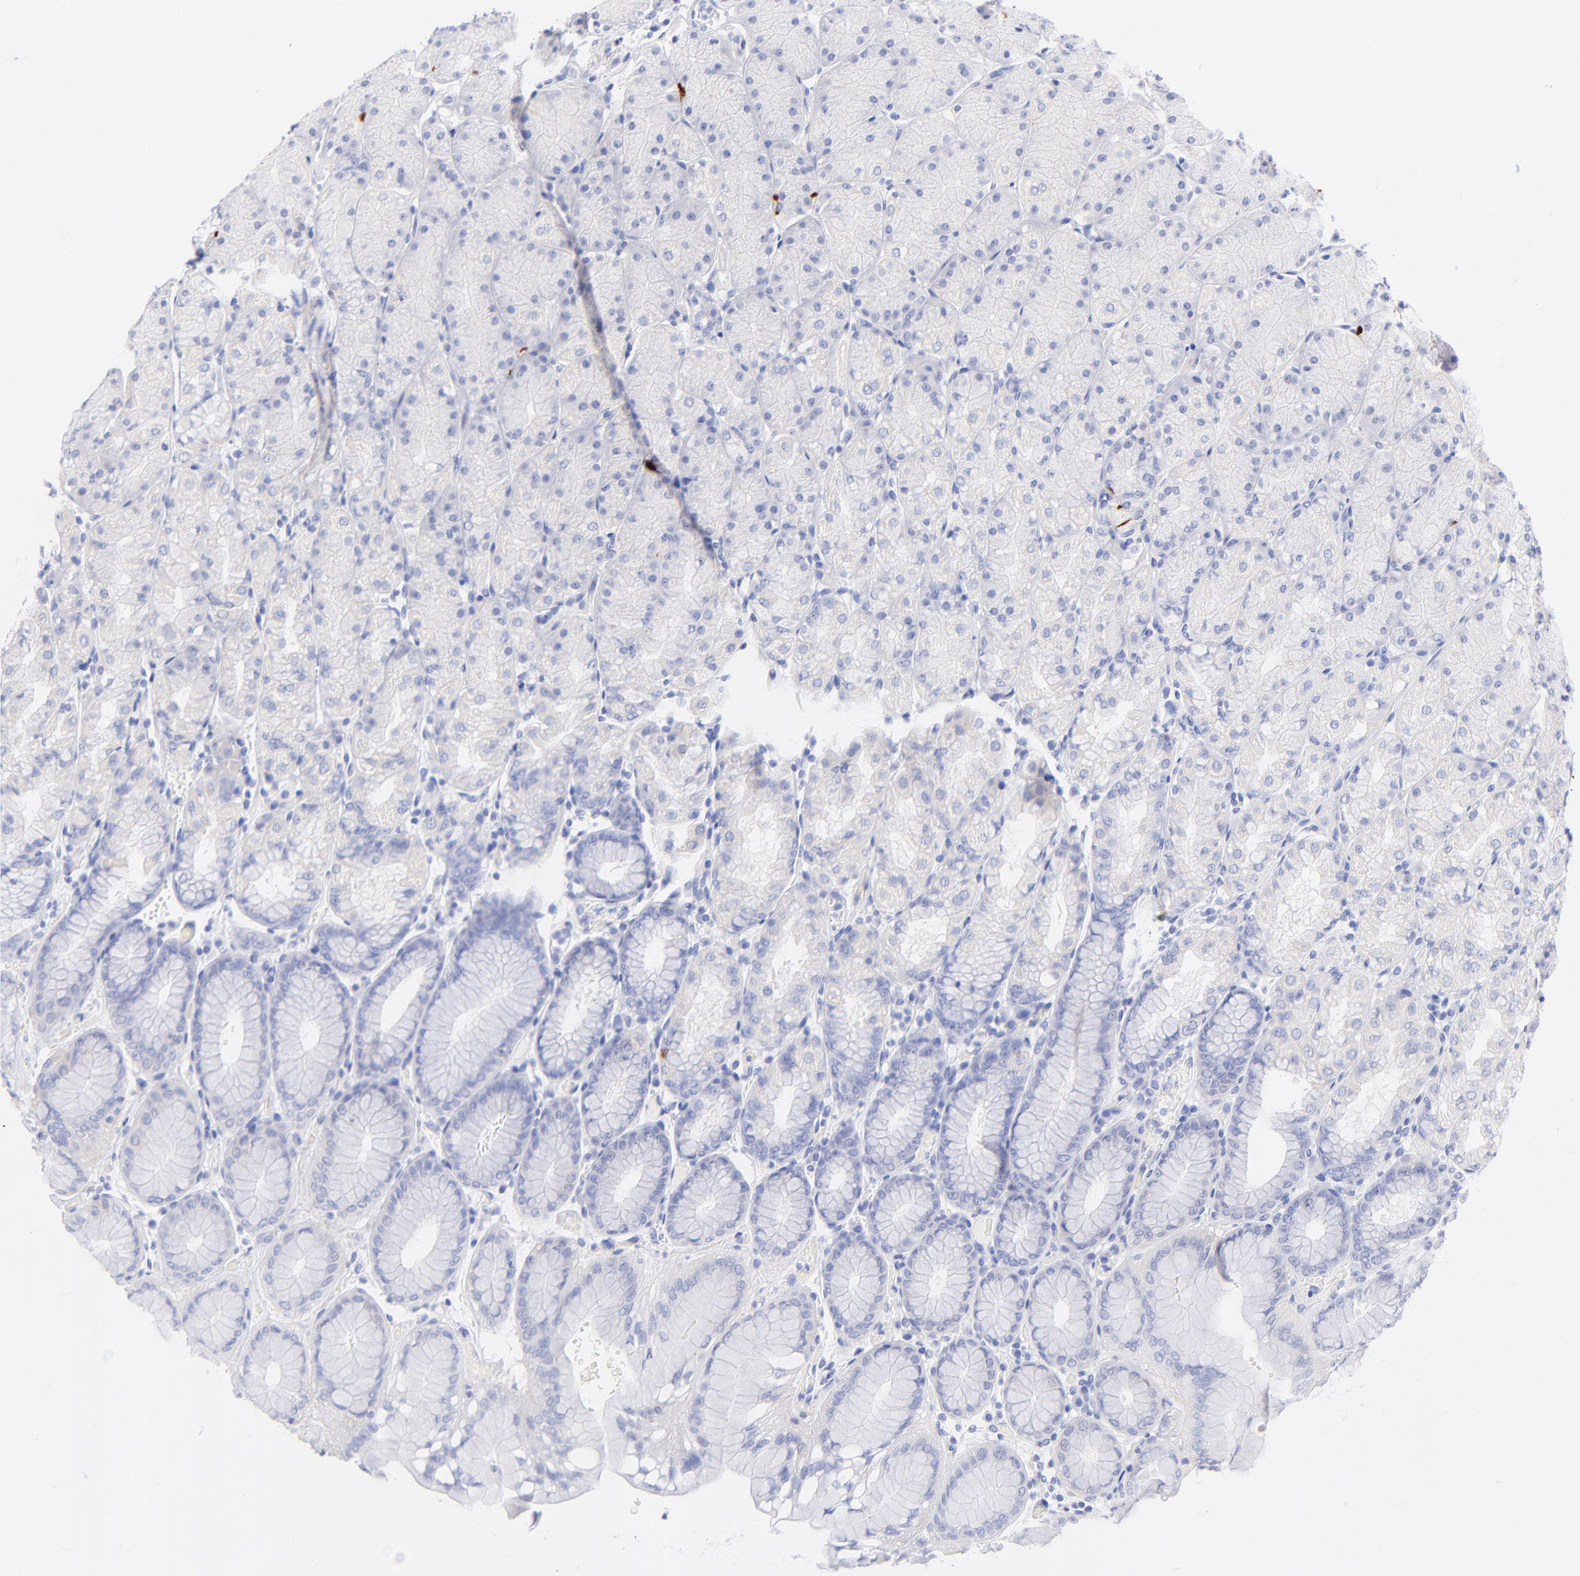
{"staining": {"intensity": "weak", "quantity": "<25%", "location": "cytoplasmic/membranous"}, "tissue": "stomach", "cell_type": "Glandular cells", "image_type": "normal", "snomed": [{"axis": "morphology", "description": "Normal tissue, NOS"}, {"axis": "topography", "description": "Stomach, upper"}, {"axis": "topography", "description": "Stomach"}], "caption": "This is a image of immunohistochemistry (IHC) staining of unremarkable stomach, which shows no positivity in glandular cells.", "gene": "C1QTNF6", "patient": {"sex": "male", "age": 76}}